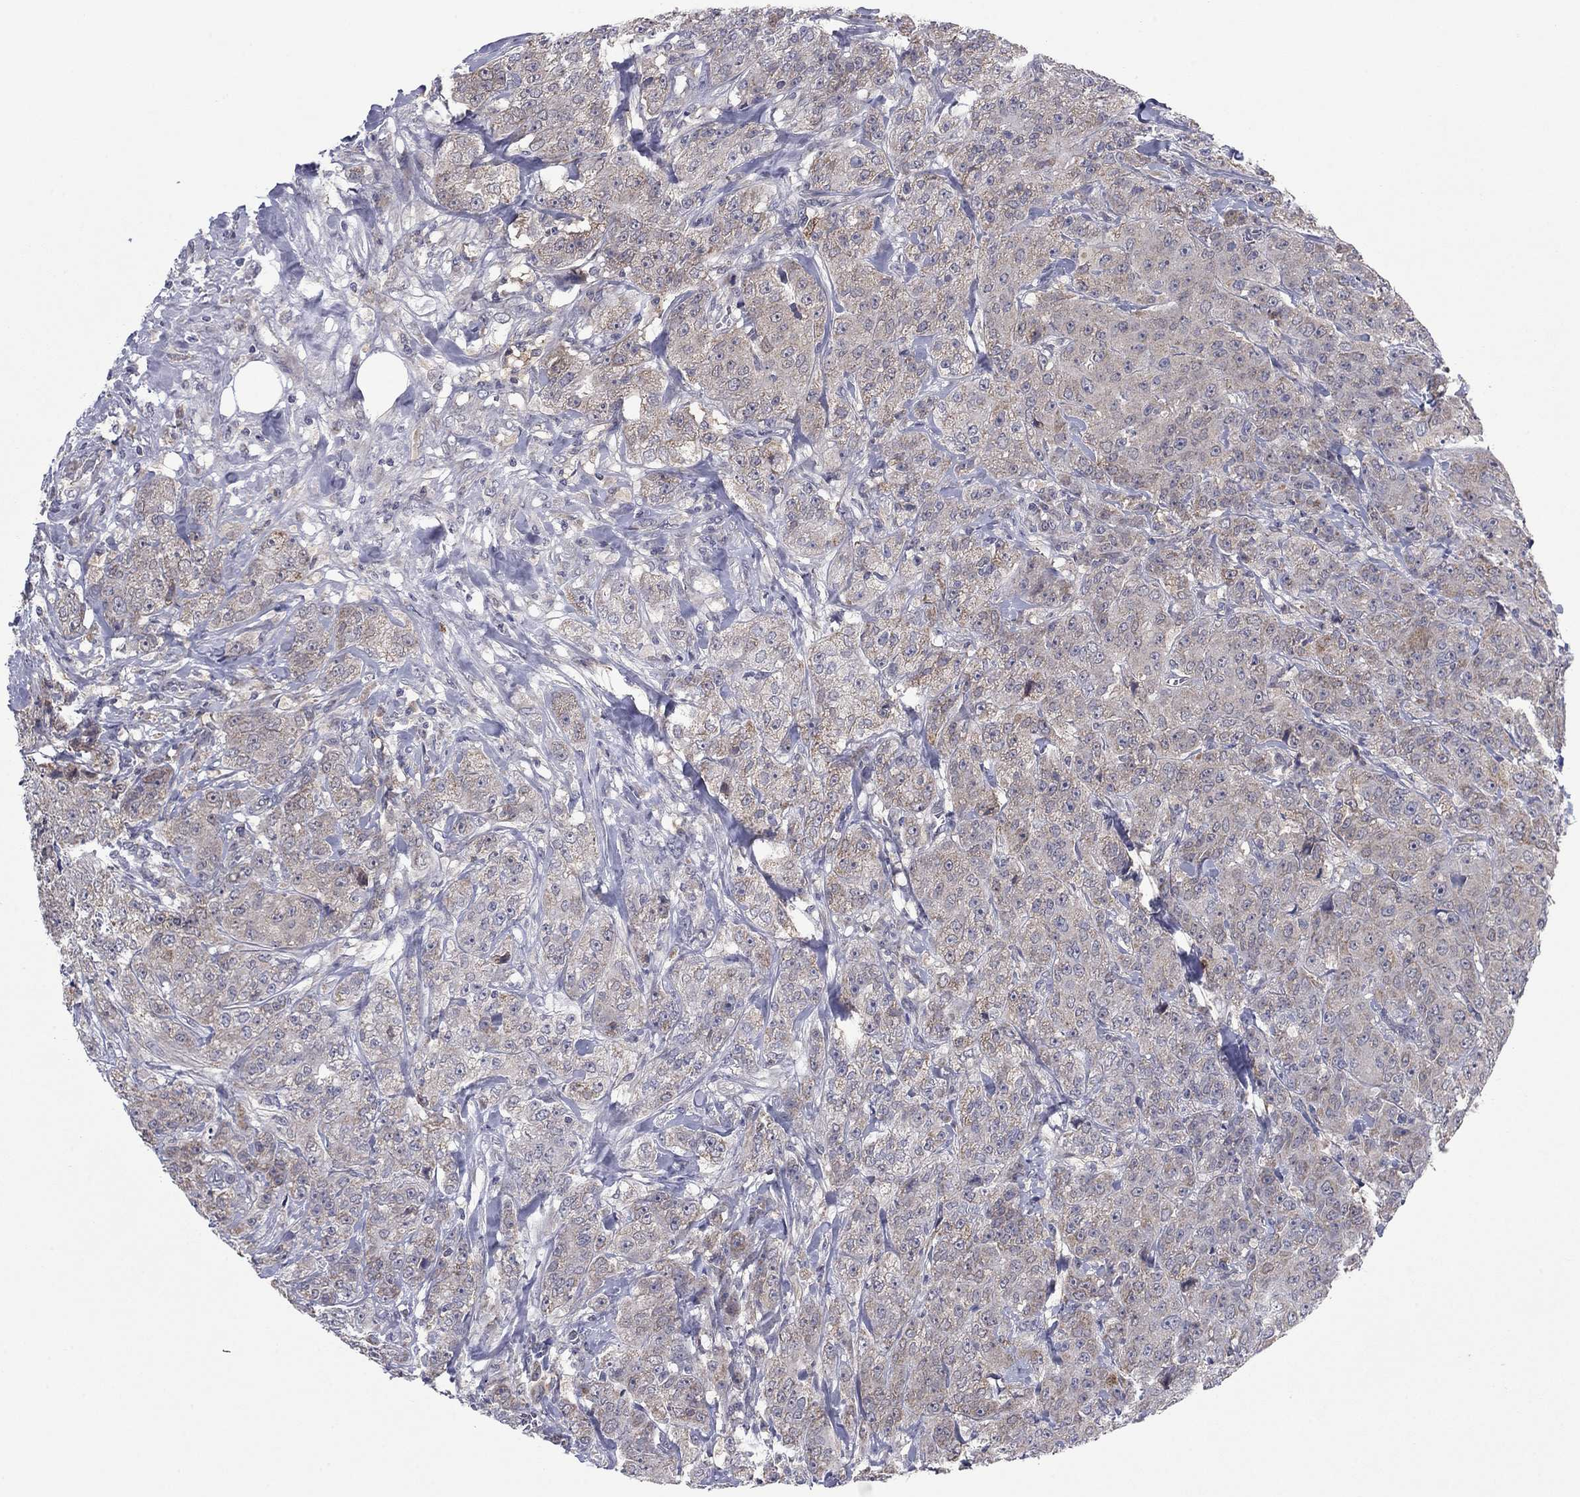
{"staining": {"intensity": "weak", "quantity": "<25%", "location": "cytoplasmic/membranous"}, "tissue": "breast cancer", "cell_type": "Tumor cells", "image_type": "cancer", "snomed": [{"axis": "morphology", "description": "Duct carcinoma"}, {"axis": "topography", "description": "Breast"}], "caption": "Immunohistochemistry photomicrograph of invasive ductal carcinoma (breast) stained for a protein (brown), which reveals no staining in tumor cells.", "gene": "GRHPR", "patient": {"sex": "female", "age": 43}}